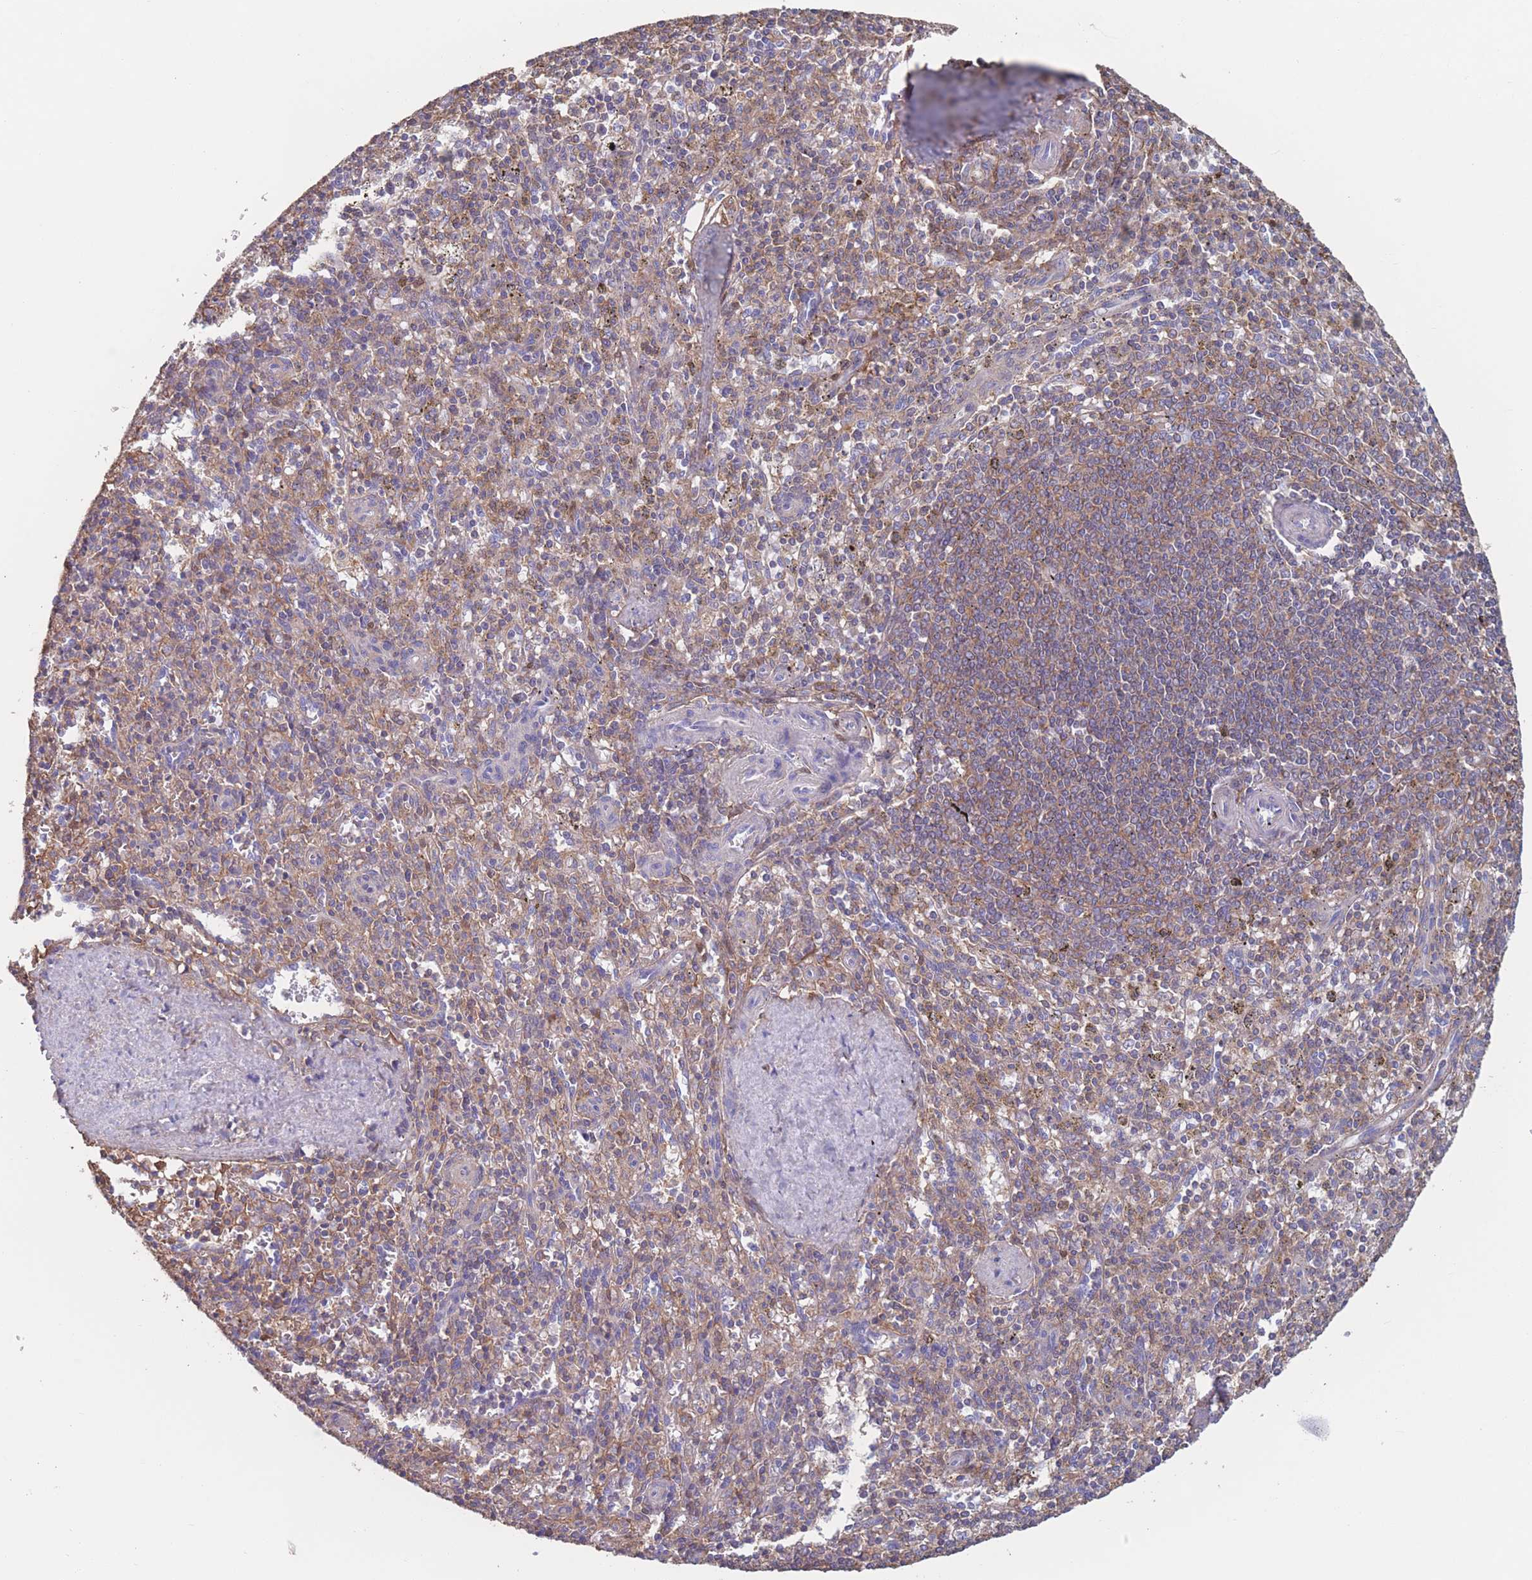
{"staining": {"intensity": "weak", "quantity": "25%-75%", "location": "cytoplasmic/membranous"}, "tissue": "spleen", "cell_type": "Cells in red pulp", "image_type": "normal", "snomed": [{"axis": "morphology", "description": "Normal tissue, NOS"}, {"axis": "topography", "description": "Spleen"}], "caption": "Weak cytoplasmic/membranous staining is identified in approximately 25%-75% of cells in red pulp in normal spleen.", "gene": "ADH1A", "patient": {"sex": "male", "age": 72}}